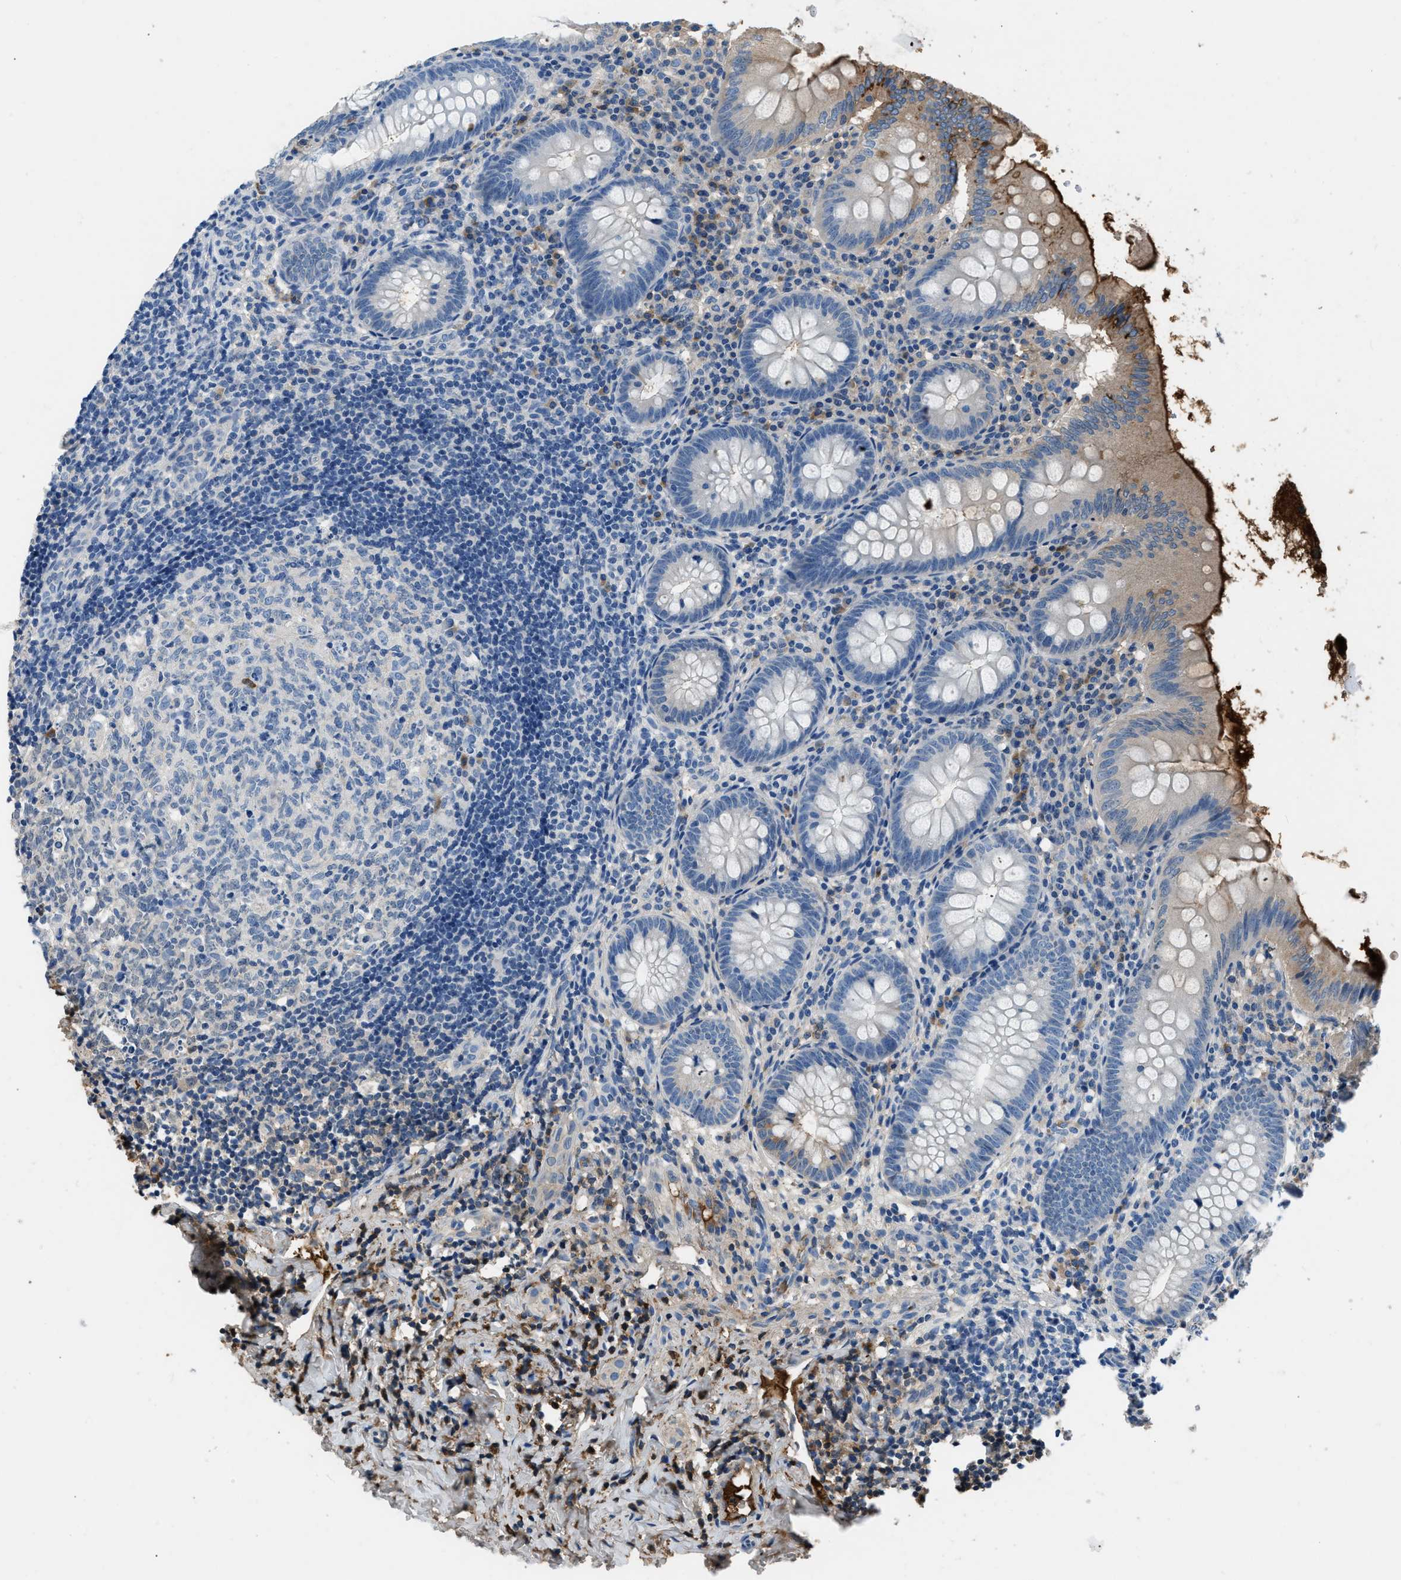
{"staining": {"intensity": "strong", "quantity": "<25%", "location": "cytoplasmic/membranous"}, "tissue": "appendix", "cell_type": "Glandular cells", "image_type": "normal", "snomed": [{"axis": "morphology", "description": "Normal tissue, NOS"}, {"axis": "topography", "description": "Appendix"}], "caption": "Immunohistochemistry (IHC) image of unremarkable appendix: appendix stained using IHC displays medium levels of strong protein expression localized specifically in the cytoplasmic/membranous of glandular cells, appearing as a cytoplasmic/membranous brown color.", "gene": "STC1", "patient": {"sex": "male", "age": 8}}